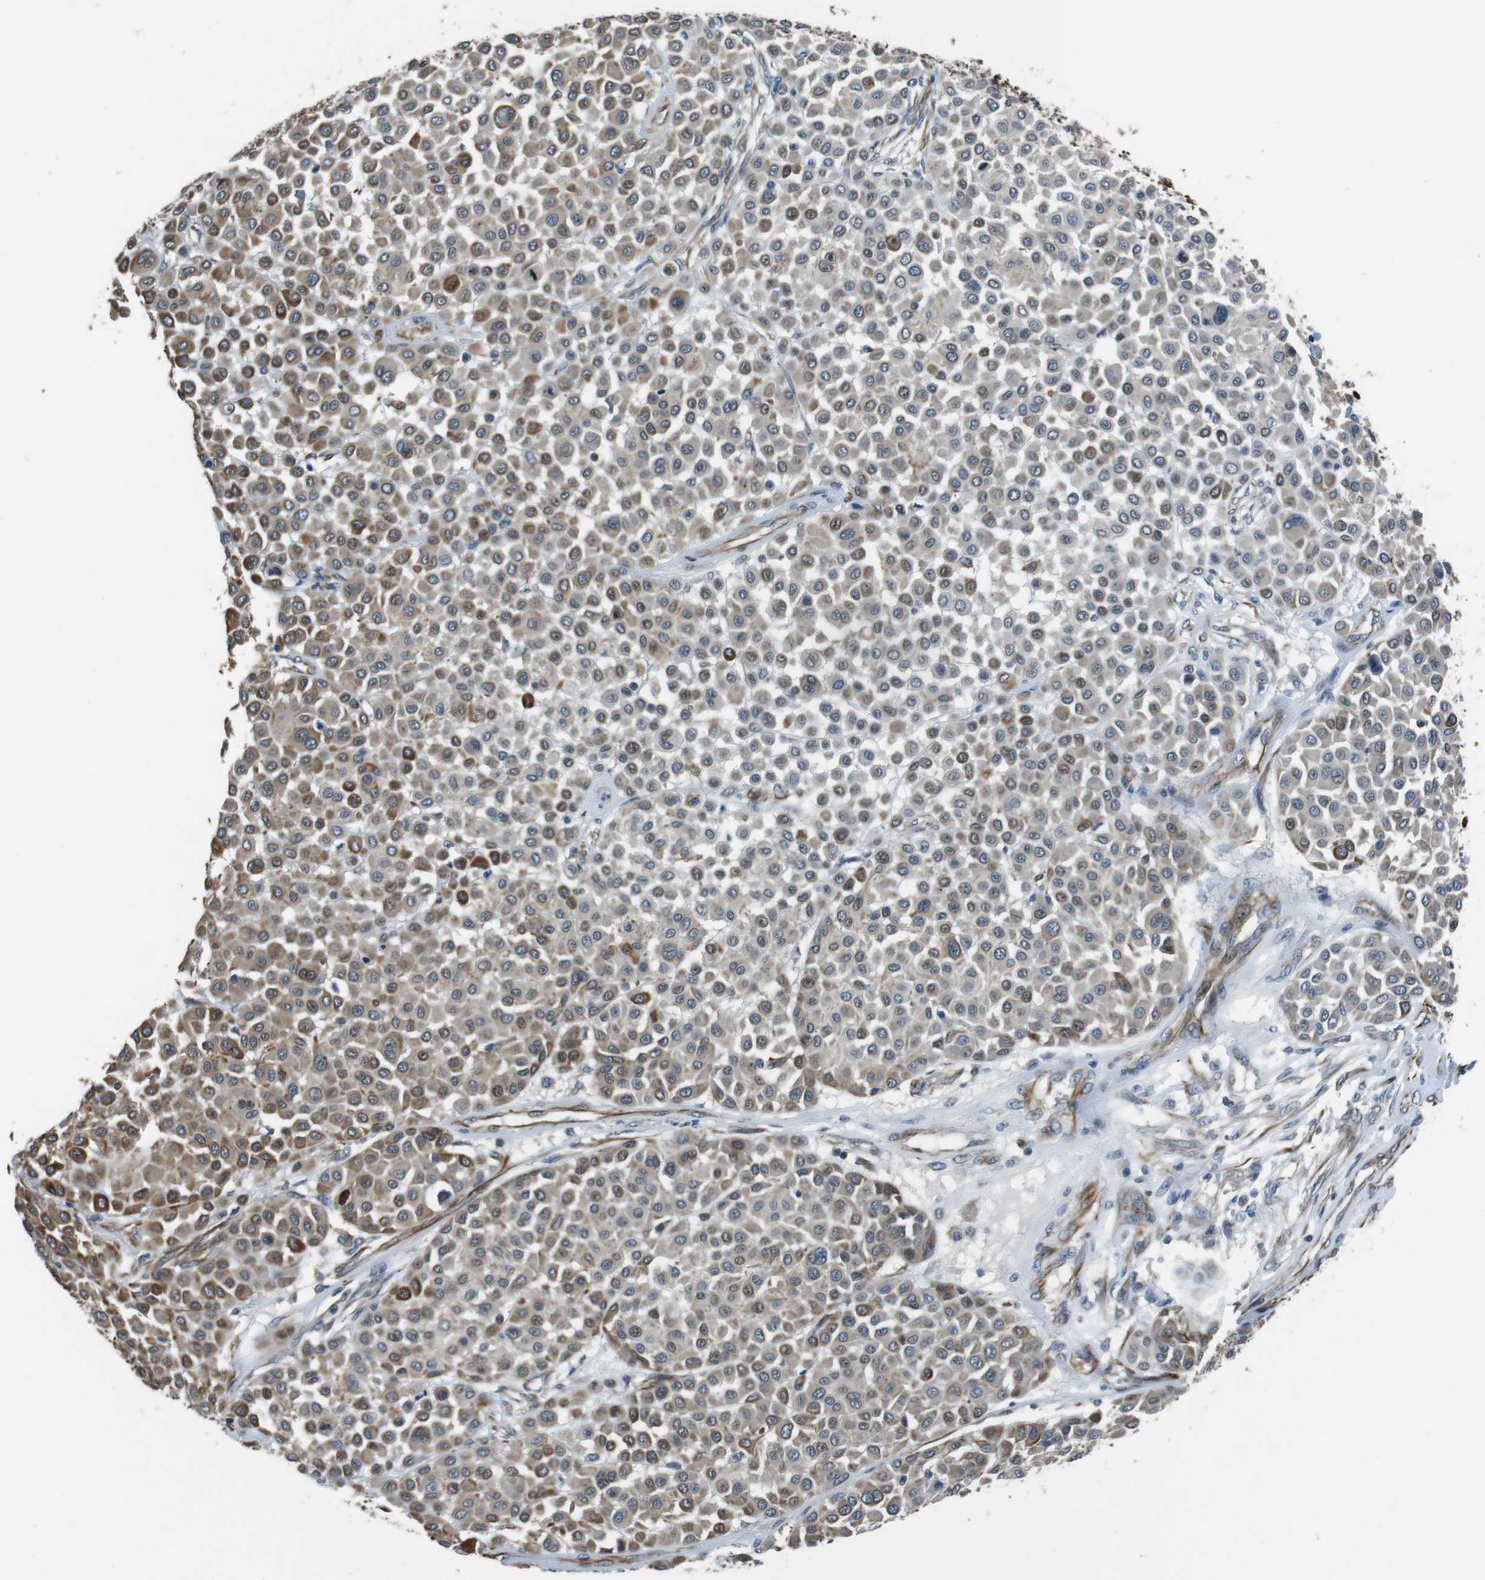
{"staining": {"intensity": "moderate", "quantity": "25%-75%", "location": "cytoplasmic/membranous"}, "tissue": "melanoma", "cell_type": "Tumor cells", "image_type": "cancer", "snomed": [{"axis": "morphology", "description": "Malignant melanoma, Metastatic site"}, {"axis": "topography", "description": "Soft tissue"}], "caption": "Protein staining of melanoma tissue shows moderate cytoplasmic/membranous staining in about 25%-75% of tumor cells.", "gene": "LRRC49", "patient": {"sex": "male", "age": 41}}